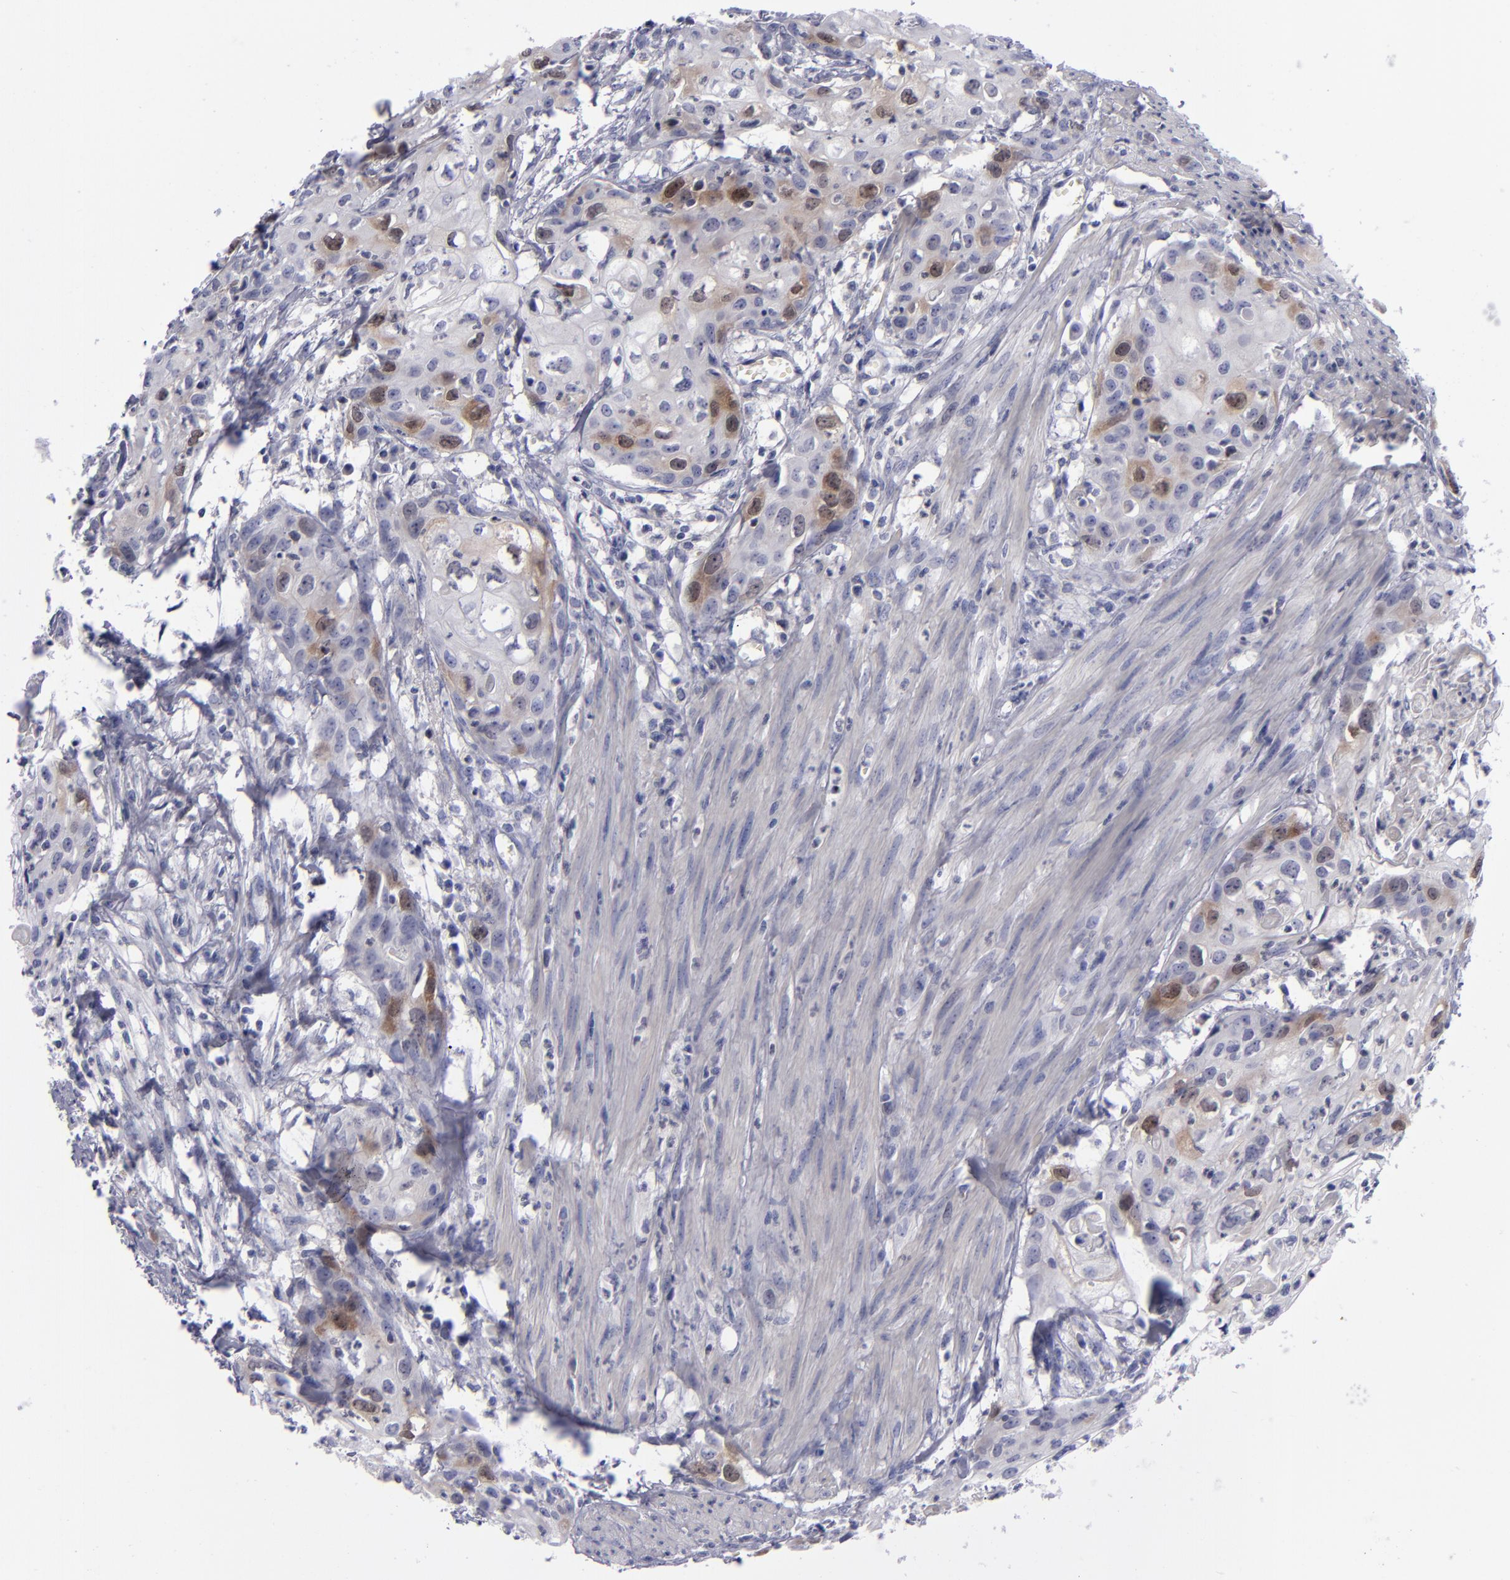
{"staining": {"intensity": "moderate", "quantity": "<25%", "location": "nuclear"}, "tissue": "urothelial cancer", "cell_type": "Tumor cells", "image_type": "cancer", "snomed": [{"axis": "morphology", "description": "Urothelial carcinoma, High grade"}, {"axis": "topography", "description": "Urinary bladder"}], "caption": "A low amount of moderate nuclear expression is seen in about <25% of tumor cells in urothelial carcinoma (high-grade) tissue.", "gene": "AURKA", "patient": {"sex": "male", "age": 54}}